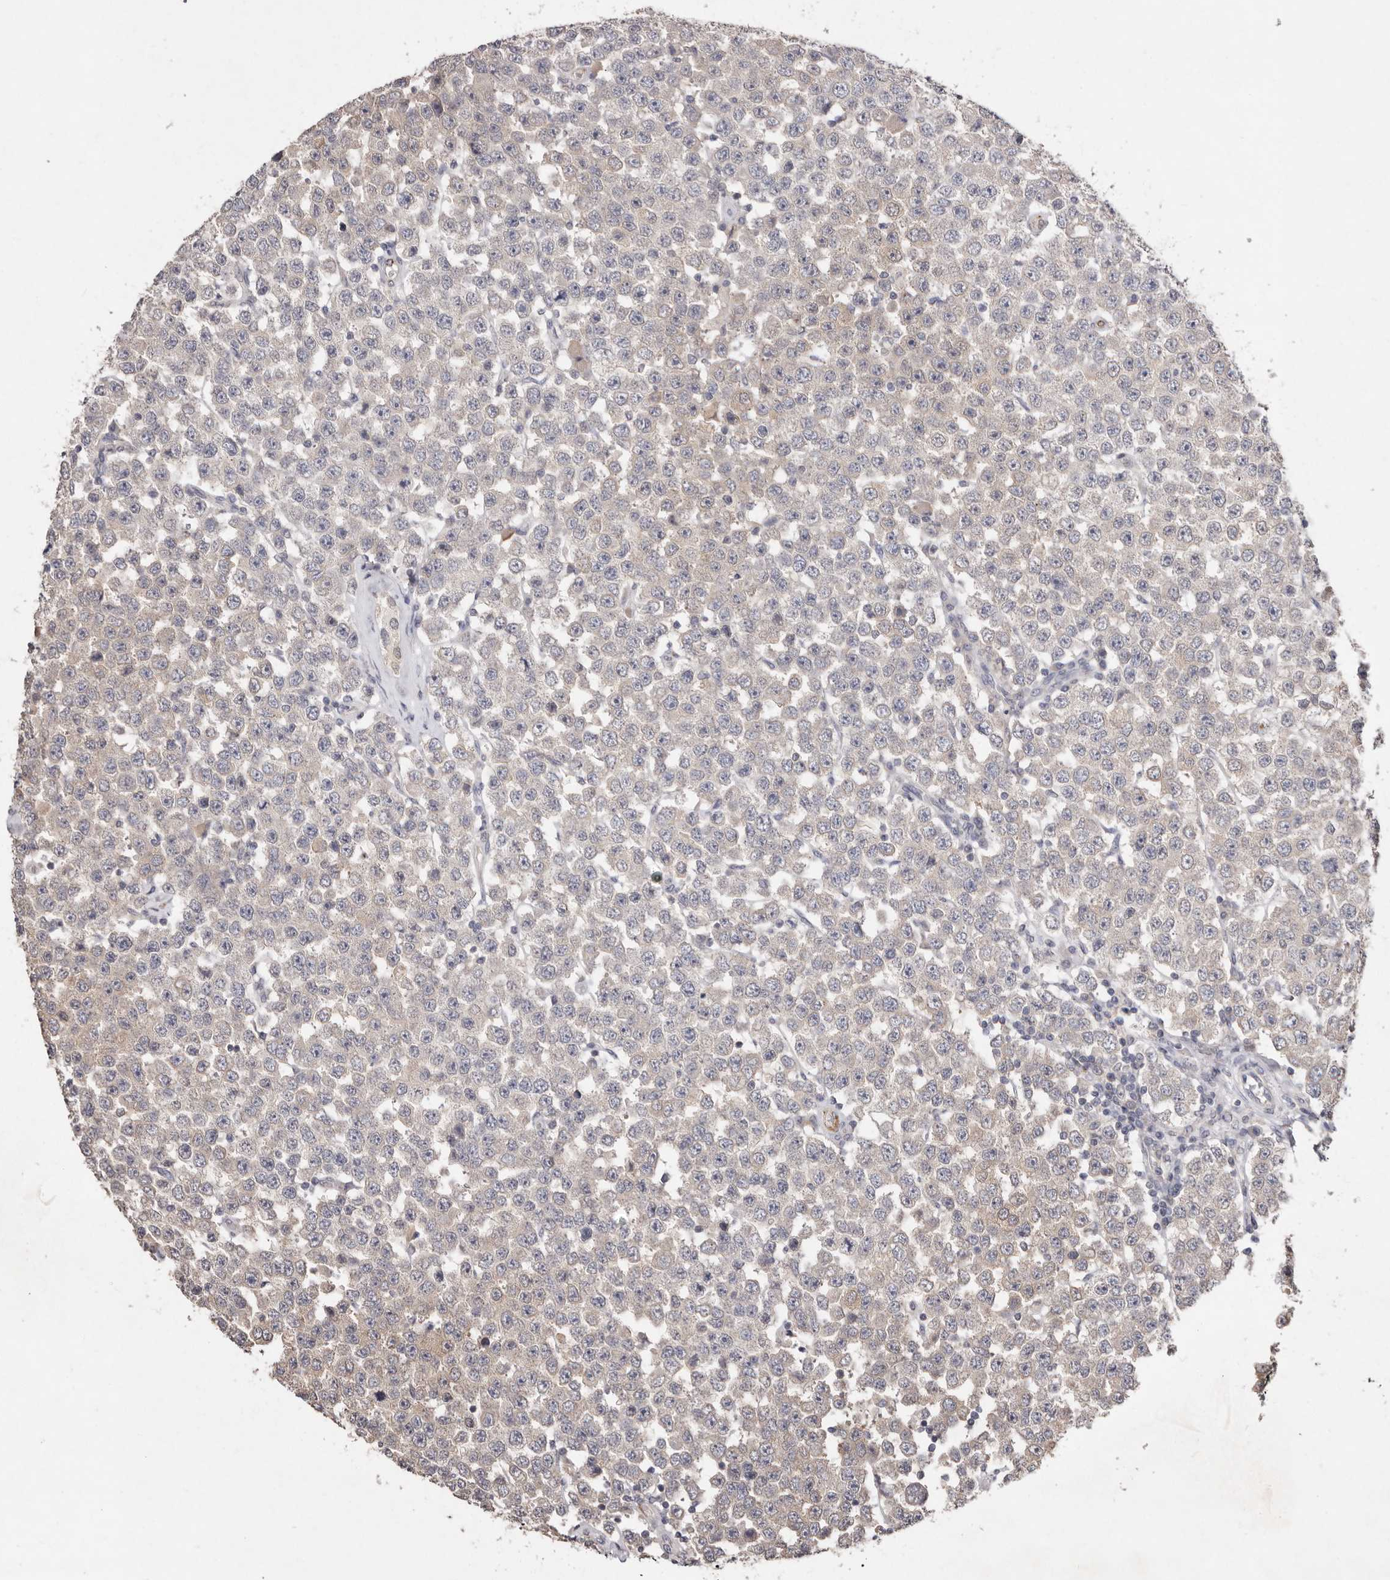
{"staining": {"intensity": "negative", "quantity": "none", "location": "none"}, "tissue": "testis cancer", "cell_type": "Tumor cells", "image_type": "cancer", "snomed": [{"axis": "morphology", "description": "Seminoma, NOS"}, {"axis": "topography", "description": "Testis"}], "caption": "Immunohistochemistry photomicrograph of neoplastic tissue: human testis cancer stained with DAB exhibits no significant protein staining in tumor cells.", "gene": "SULT1E1", "patient": {"sex": "male", "age": 28}}